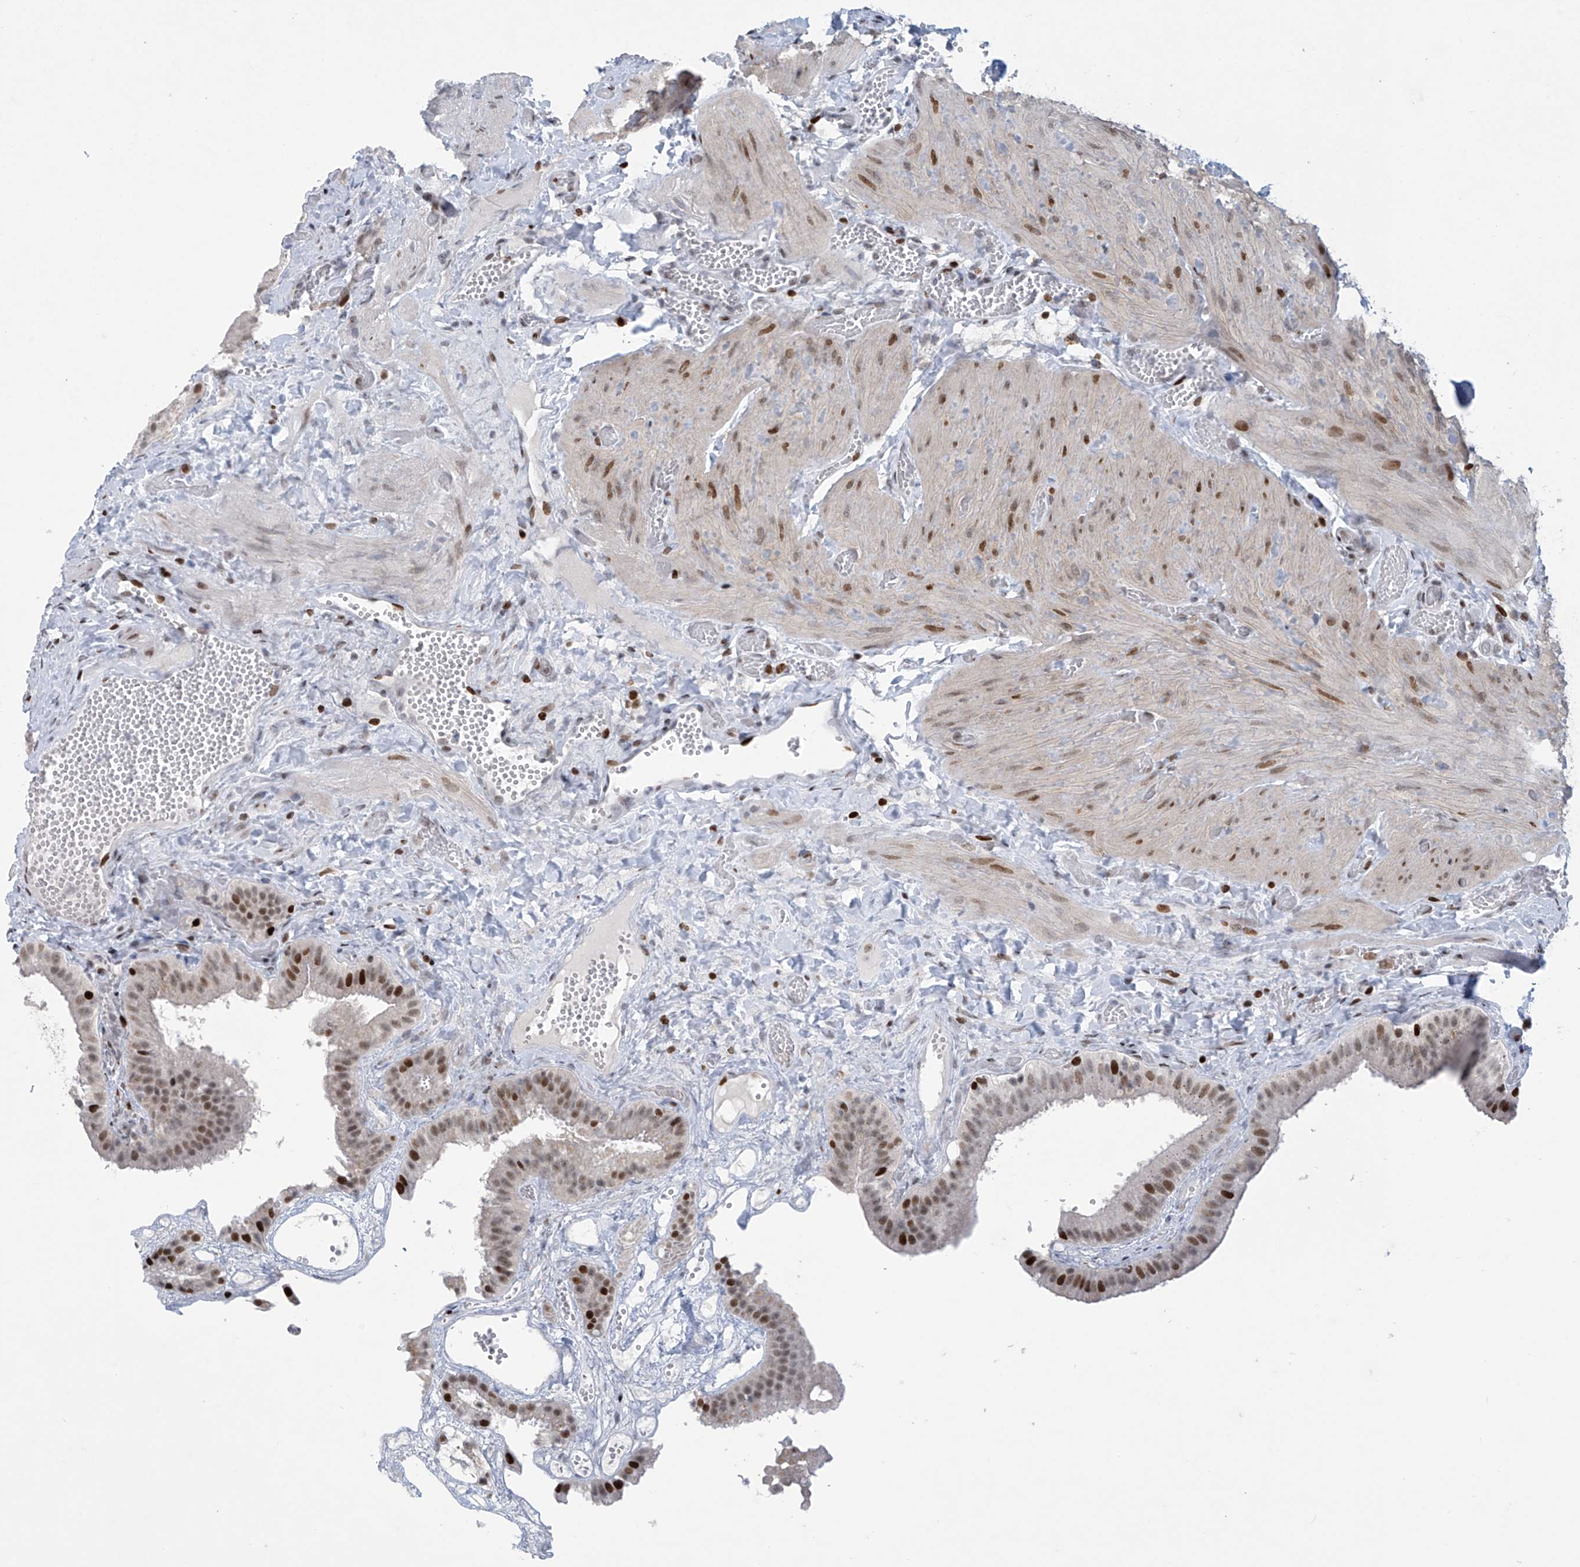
{"staining": {"intensity": "moderate", "quantity": ">75%", "location": "nuclear"}, "tissue": "gallbladder", "cell_type": "Glandular cells", "image_type": "normal", "snomed": [{"axis": "morphology", "description": "Normal tissue, NOS"}, {"axis": "topography", "description": "Gallbladder"}], "caption": "Glandular cells display medium levels of moderate nuclear staining in about >75% of cells in unremarkable human gallbladder. (DAB IHC, brown staining for protein, blue staining for nuclei).", "gene": "RFX7", "patient": {"sex": "female", "age": 64}}